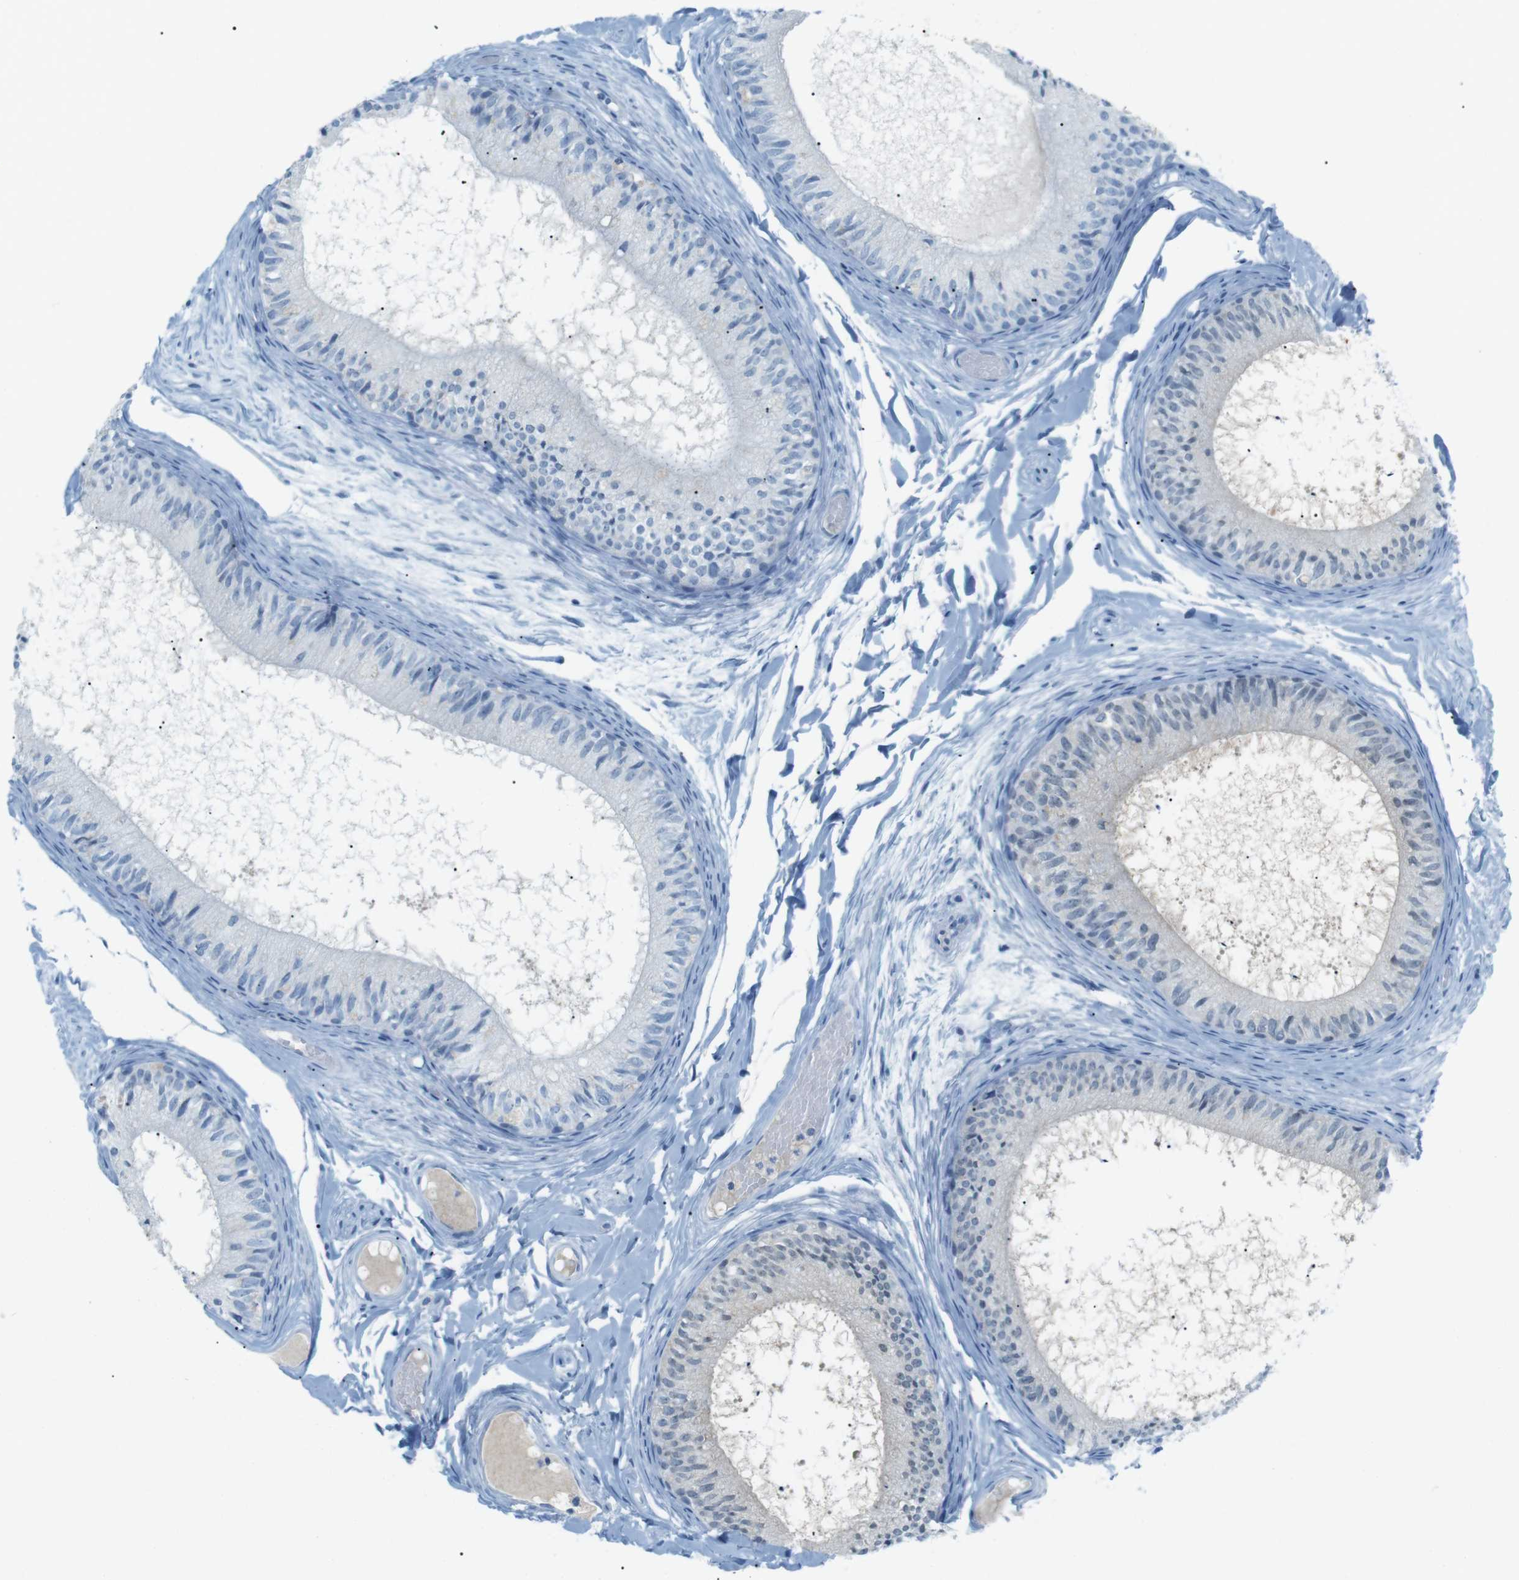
{"staining": {"intensity": "negative", "quantity": "none", "location": "none"}, "tissue": "epididymis", "cell_type": "Glandular cells", "image_type": "normal", "snomed": [{"axis": "morphology", "description": "Normal tissue, NOS"}, {"axis": "topography", "description": "Epididymis"}], "caption": "IHC of unremarkable epididymis displays no positivity in glandular cells.", "gene": "AZGP1", "patient": {"sex": "male", "age": 46}}